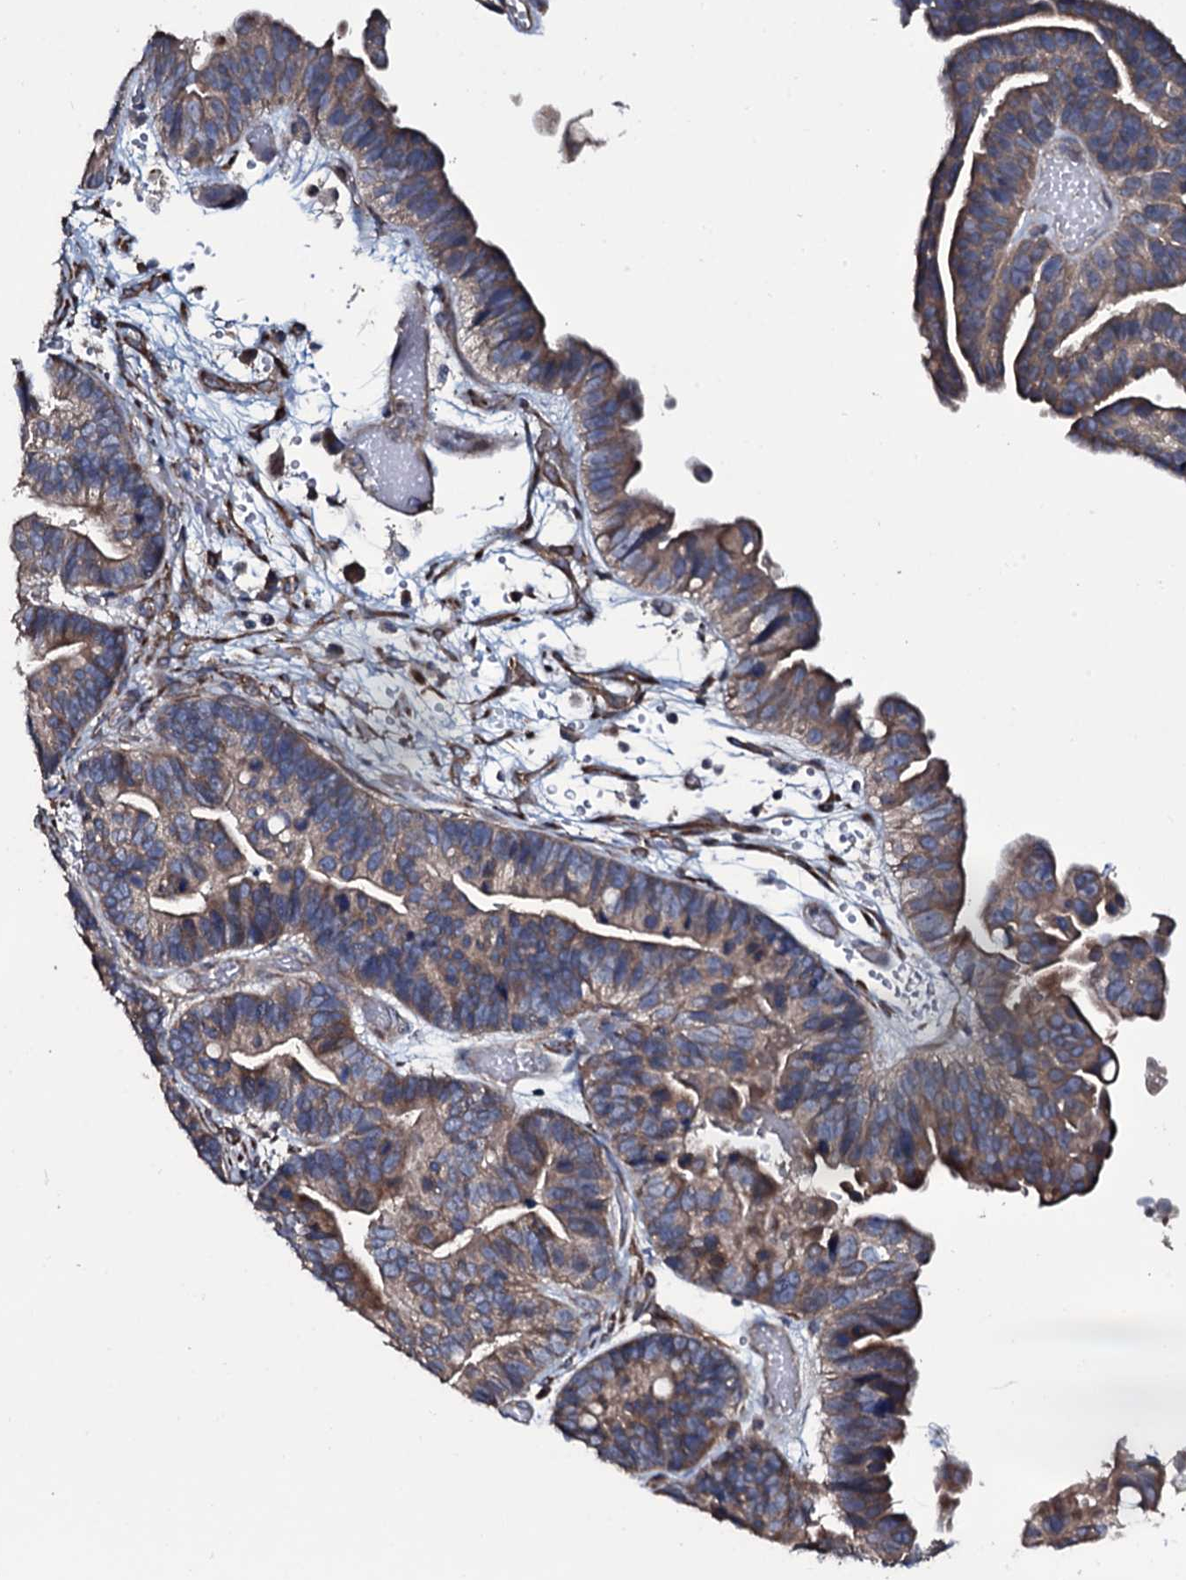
{"staining": {"intensity": "moderate", "quantity": ">75%", "location": "cytoplasmic/membranous"}, "tissue": "ovarian cancer", "cell_type": "Tumor cells", "image_type": "cancer", "snomed": [{"axis": "morphology", "description": "Cystadenocarcinoma, serous, NOS"}, {"axis": "topography", "description": "Ovary"}], "caption": "Ovarian cancer was stained to show a protein in brown. There is medium levels of moderate cytoplasmic/membranous positivity in approximately >75% of tumor cells.", "gene": "WIPF3", "patient": {"sex": "female", "age": 56}}